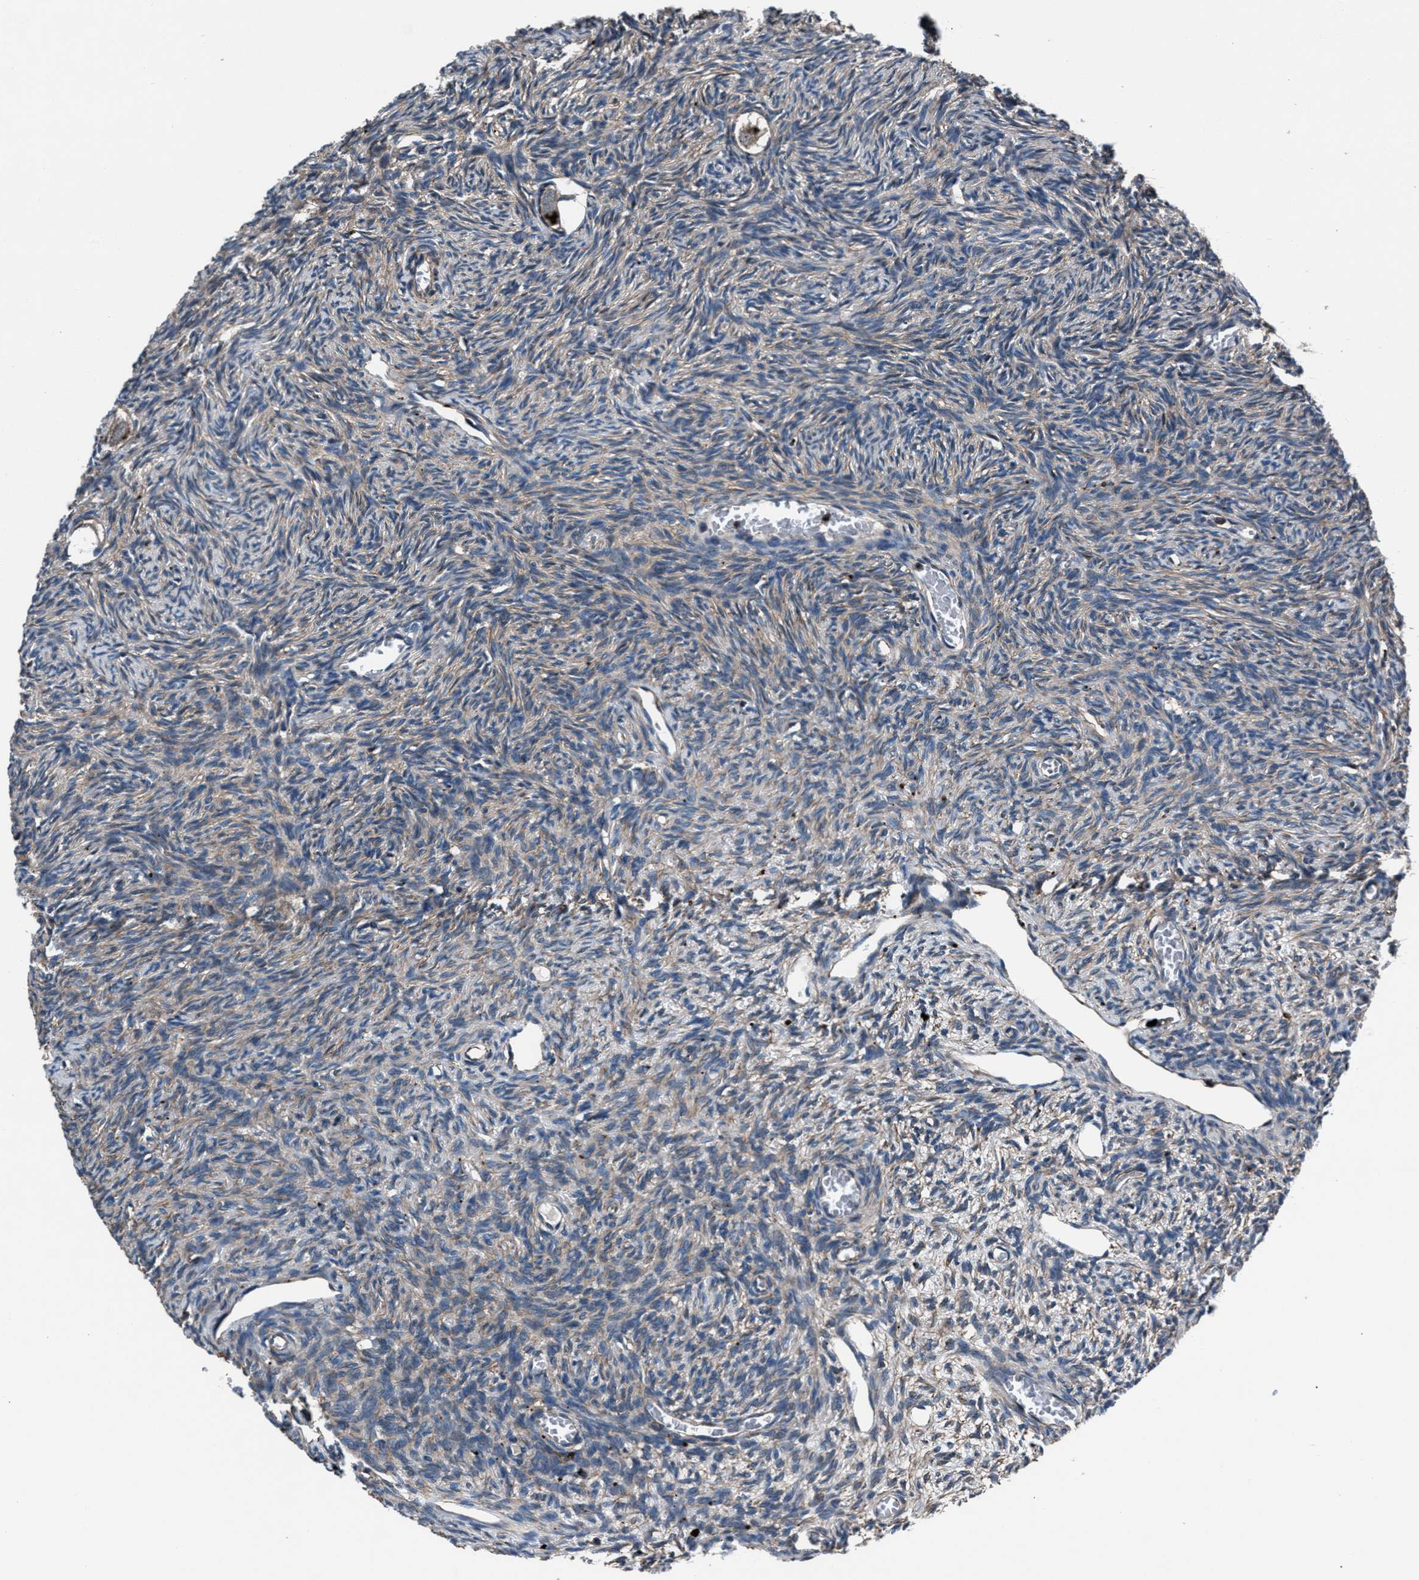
{"staining": {"intensity": "strong", "quantity": "<25%", "location": "cytoplasmic/membranous"}, "tissue": "ovary", "cell_type": "Follicle cells", "image_type": "normal", "snomed": [{"axis": "morphology", "description": "Normal tissue, NOS"}, {"axis": "topography", "description": "Ovary"}], "caption": "A micrograph of human ovary stained for a protein shows strong cytoplasmic/membranous brown staining in follicle cells.", "gene": "MFSD11", "patient": {"sex": "female", "age": 27}}